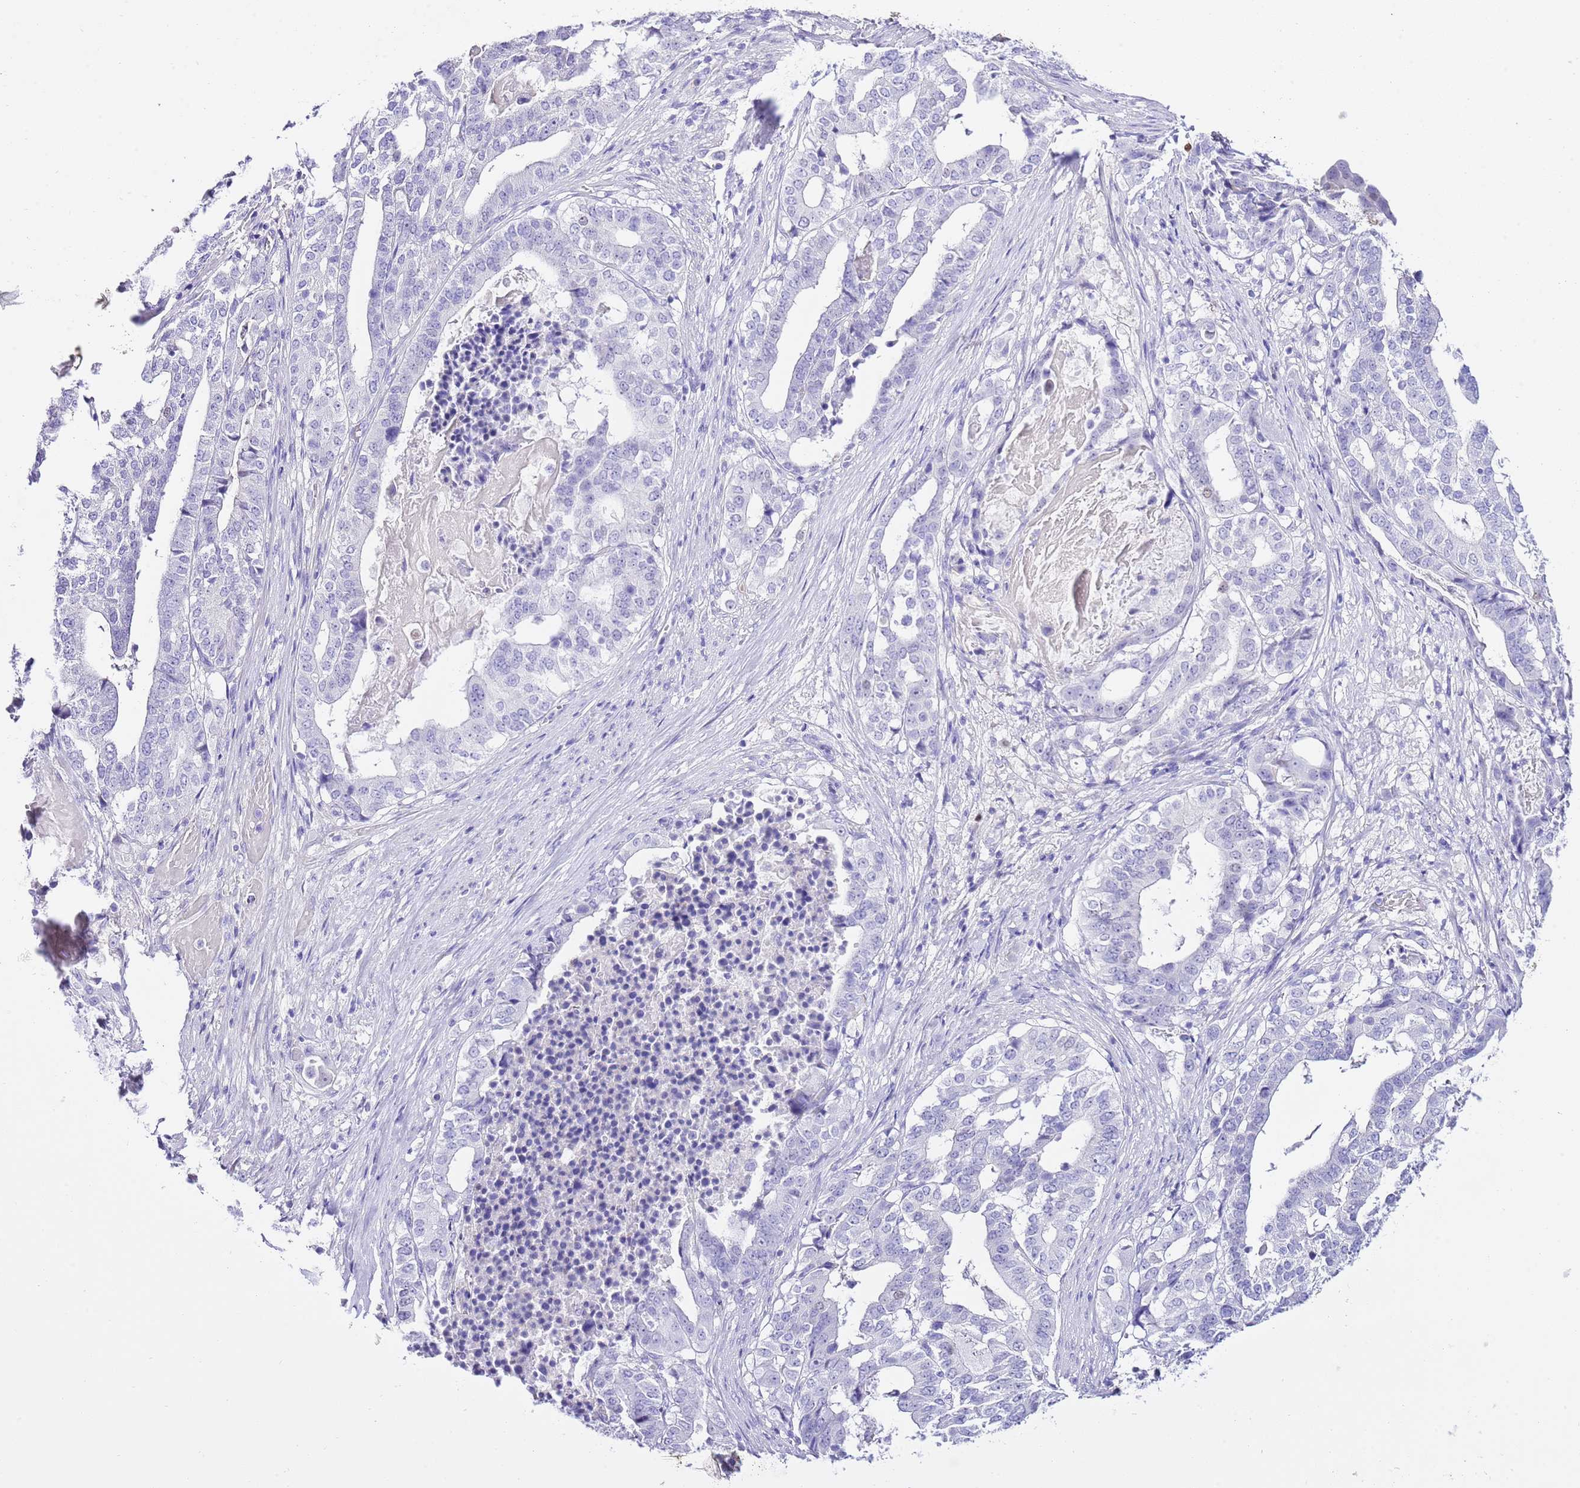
{"staining": {"intensity": "negative", "quantity": "none", "location": "none"}, "tissue": "stomach cancer", "cell_type": "Tumor cells", "image_type": "cancer", "snomed": [{"axis": "morphology", "description": "Adenocarcinoma, NOS"}, {"axis": "topography", "description": "Stomach"}], "caption": "Immunohistochemistry (IHC) of stomach cancer (adenocarcinoma) demonstrates no staining in tumor cells. Nuclei are stained in blue.", "gene": "BHLHA15", "patient": {"sex": "male", "age": 48}}